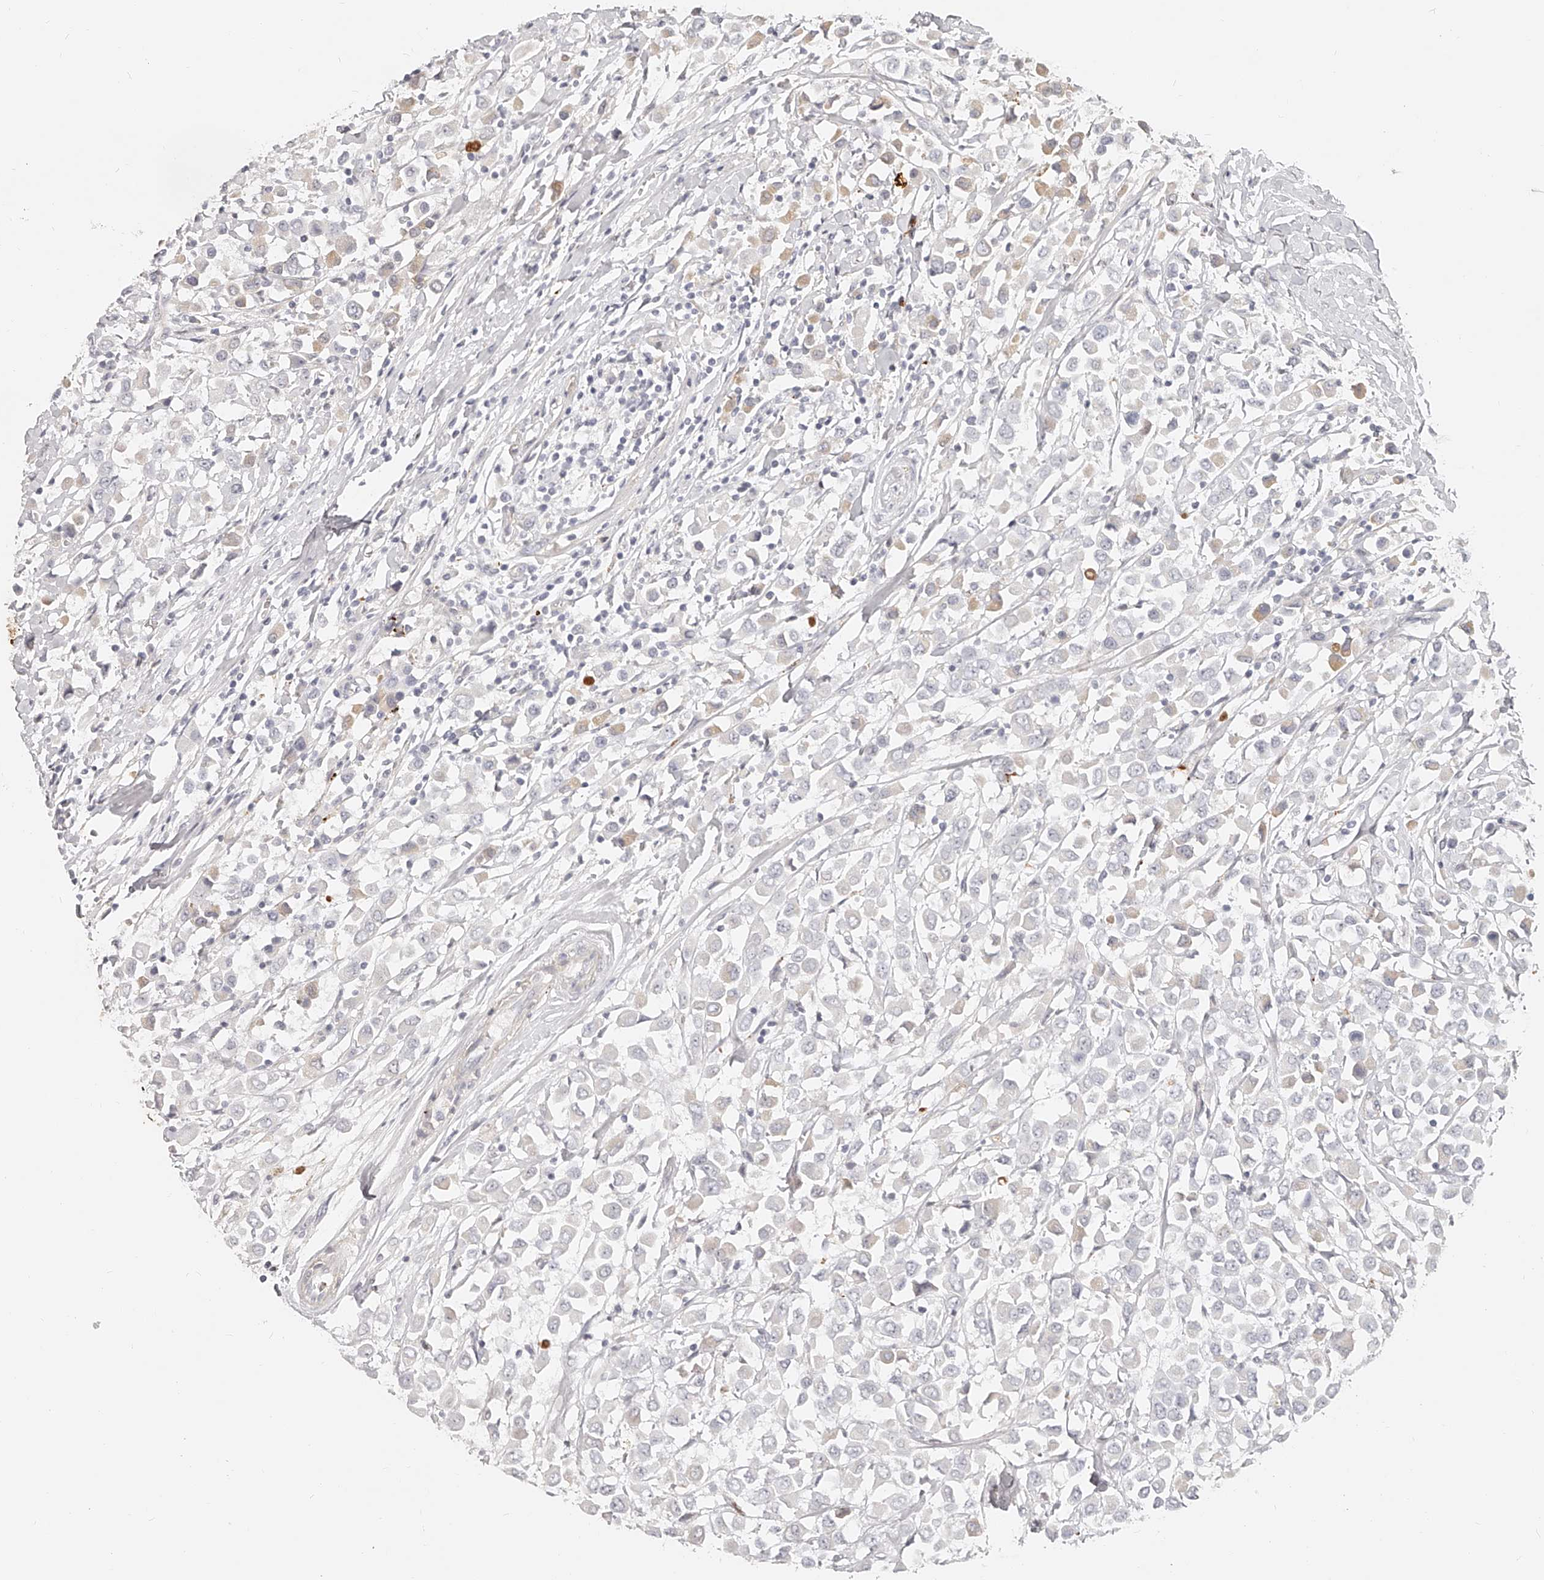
{"staining": {"intensity": "weak", "quantity": "<25%", "location": "cytoplasmic/membranous"}, "tissue": "breast cancer", "cell_type": "Tumor cells", "image_type": "cancer", "snomed": [{"axis": "morphology", "description": "Duct carcinoma"}, {"axis": "topography", "description": "Breast"}], "caption": "Breast cancer (infiltrating ductal carcinoma) stained for a protein using IHC displays no staining tumor cells.", "gene": "ITGB3", "patient": {"sex": "female", "age": 61}}